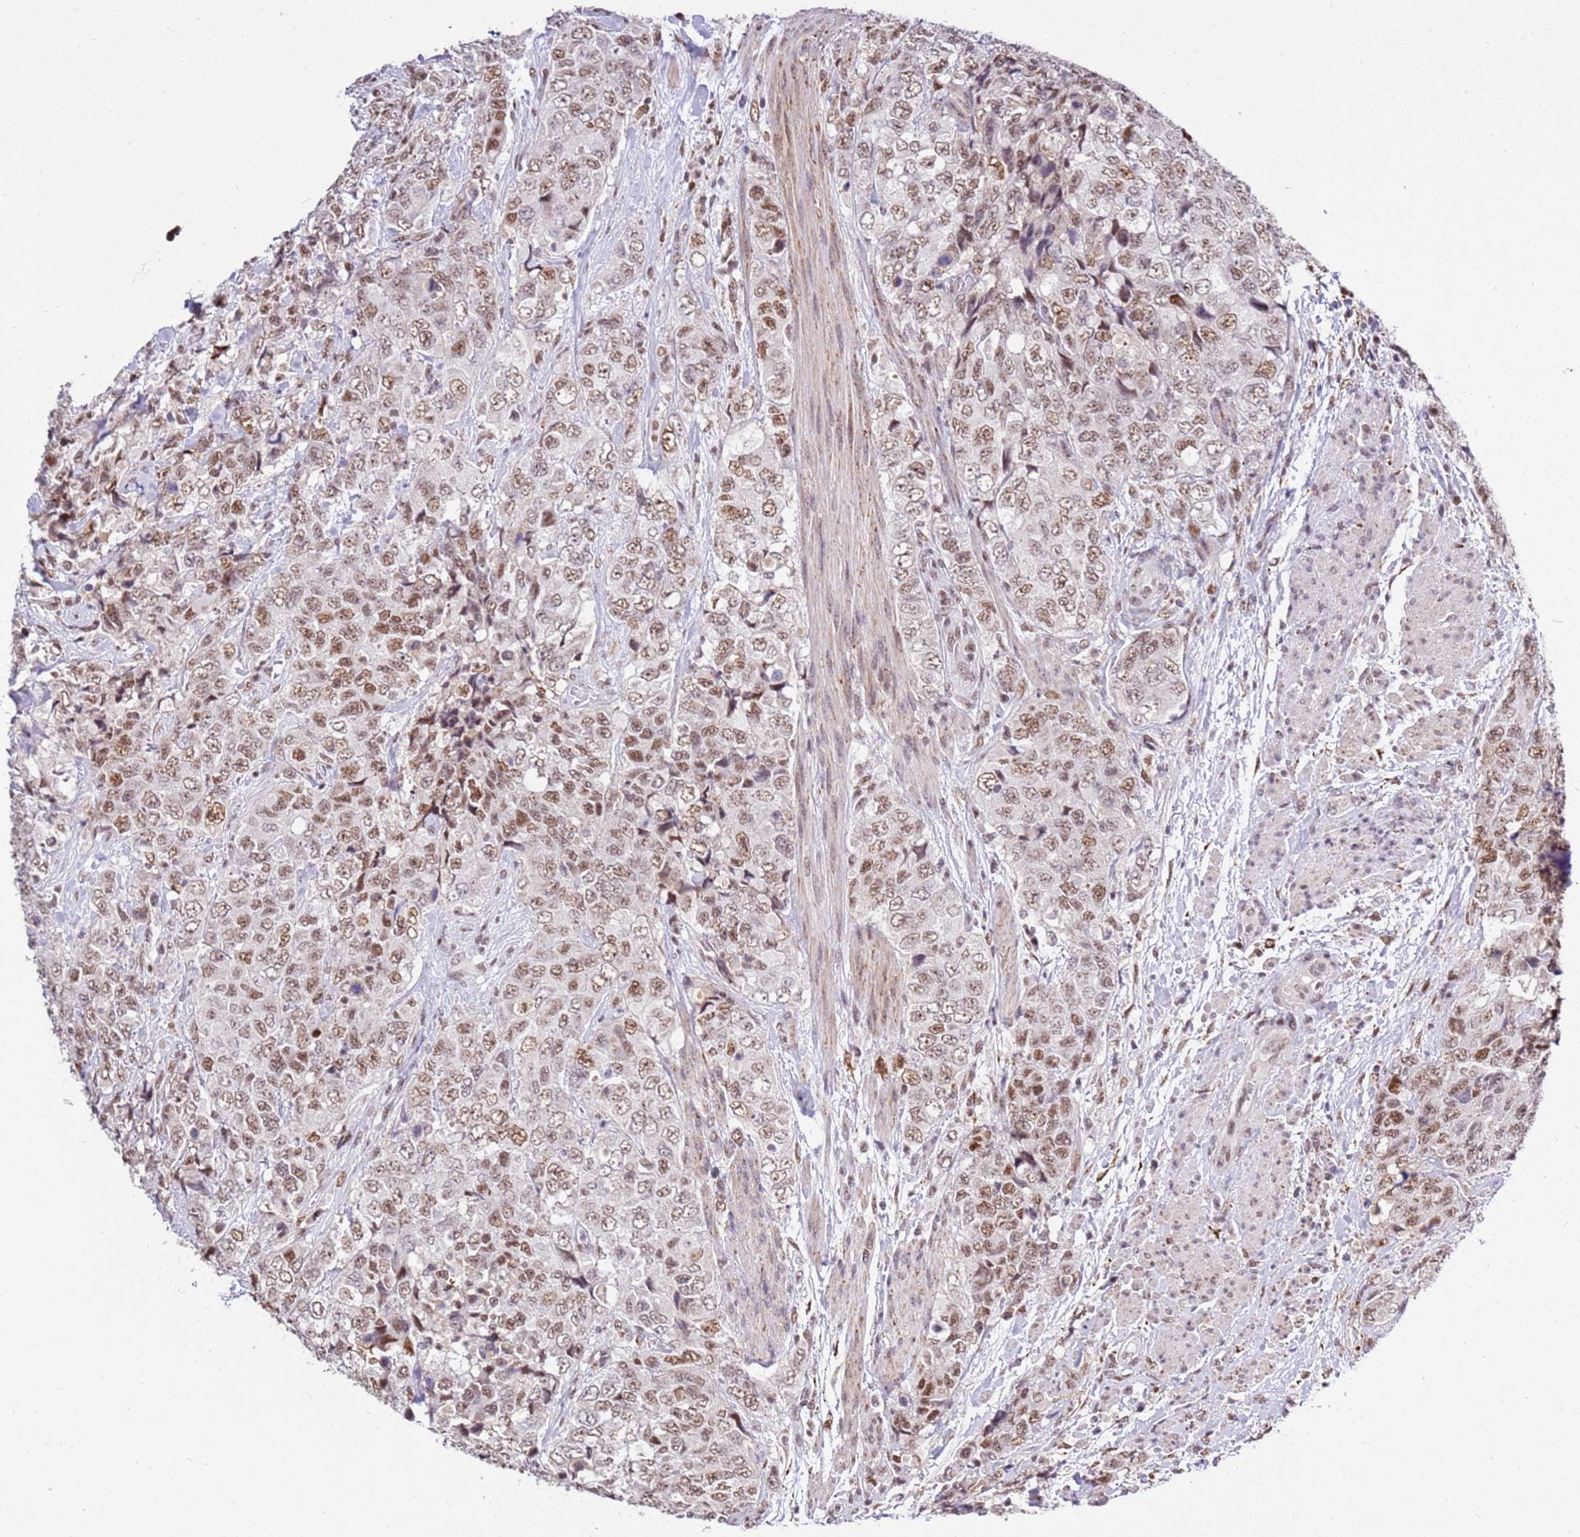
{"staining": {"intensity": "moderate", "quantity": ">75%", "location": "nuclear"}, "tissue": "urothelial cancer", "cell_type": "Tumor cells", "image_type": "cancer", "snomed": [{"axis": "morphology", "description": "Urothelial carcinoma, High grade"}, {"axis": "topography", "description": "Urinary bladder"}], "caption": "IHC of human urothelial cancer displays medium levels of moderate nuclear positivity in about >75% of tumor cells.", "gene": "AKAP8L", "patient": {"sex": "female", "age": 78}}